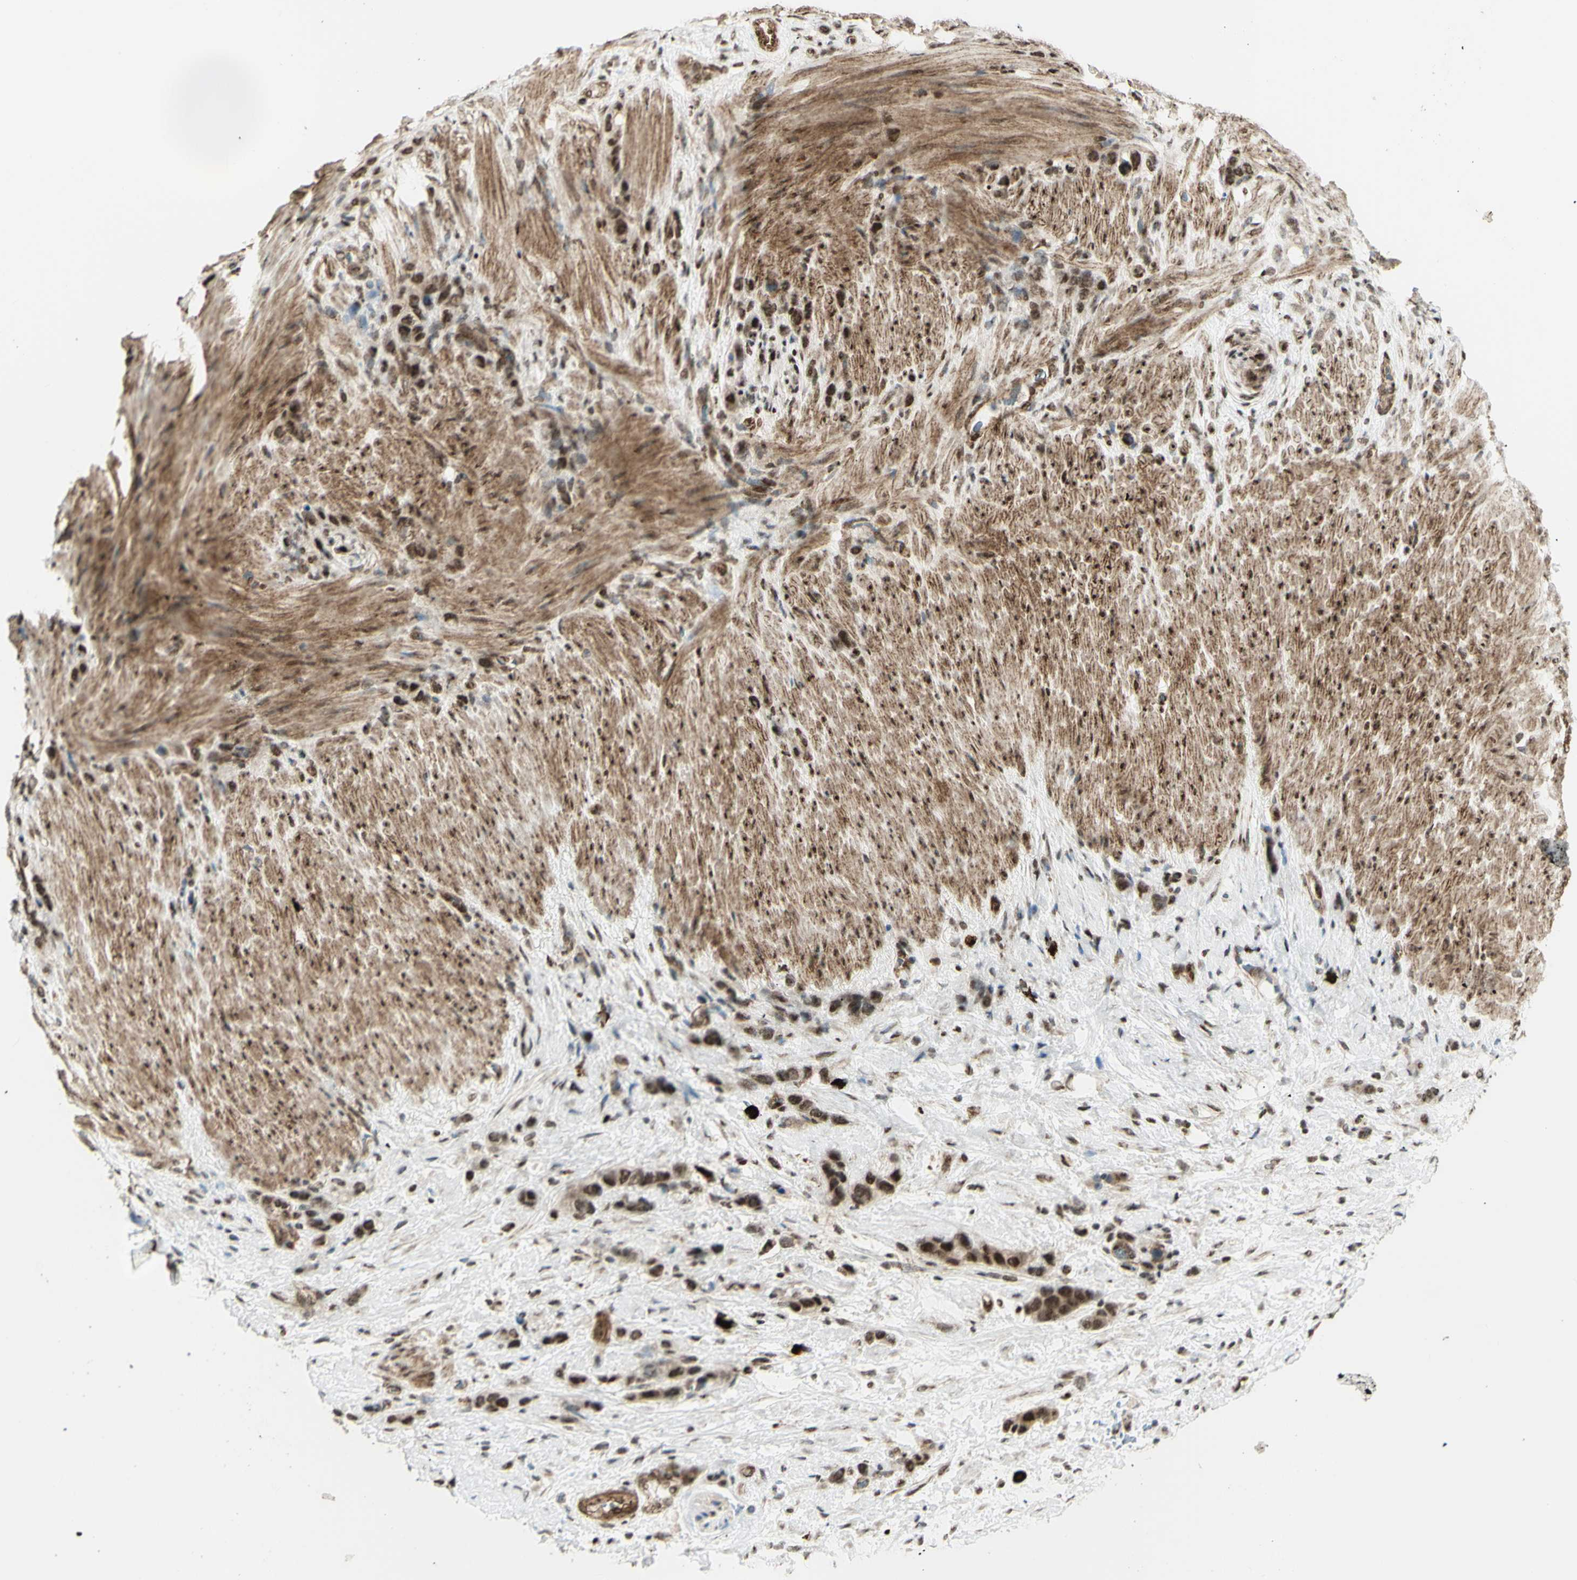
{"staining": {"intensity": "strong", "quantity": ">75%", "location": "cytoplasmic/membranous,nuclear"}, "tissue": "stomach cancer", "cell_type": "Tumor cells", "image_type": "cancer", "snomed": [{"axis": "morphology", "description": "Adenocarcinoma, NOS"}, {"axis": "morphology", "description": "Adenocarcinoma, High grade"}, {"axis": "topography", "description": "Stomach, upper"}, {"axis": "topography", "description": "Stomach, lower"}], "caption": "Protein expression analysis of human stomach cancer (adenocarcinoma) reveals strong cytoplasmic/membranous and nuclear staining in about >75% of tumor cells. The staining was performed using DAB to visualize the protein expression in brown, while the nuclei were stained in blue with hematoxylin (Magnification: 20x).", "gene": "ZMYM6", "patient": {"sex": "female", "age": 65}}